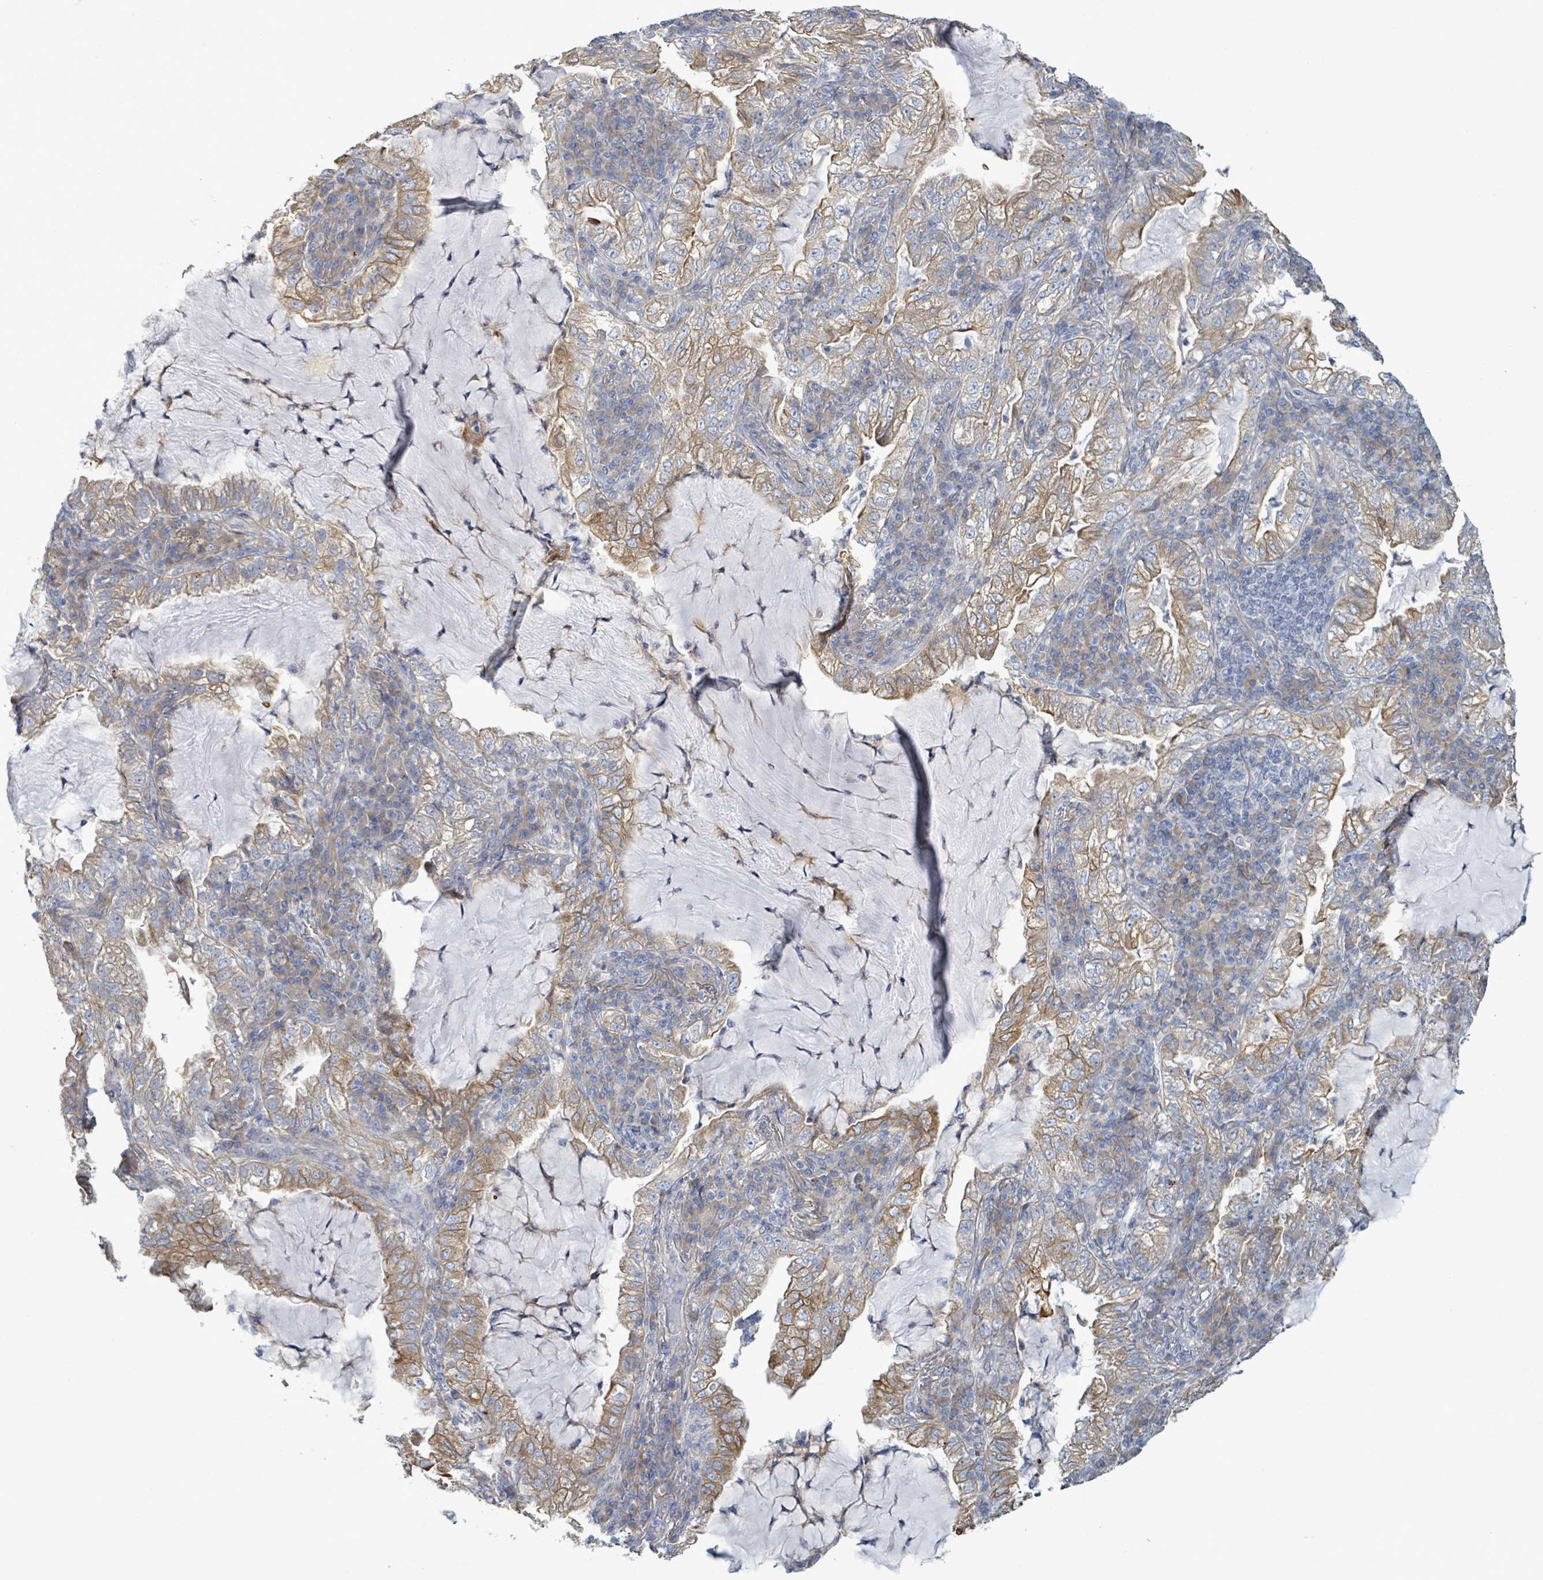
{"staining": {"intensity": "moderate", "quantity": "25%-75%", "location": "cytoplasmic/membranous"}, "tissue": "lung cancer", "cell_type": "Tumor cells", "image_type": "cancer", "snomed": [{"axis": "morphology", "description": "Adenocarcinoma, NOS"}, {"axis": "topography", "description": "Lung"}], "caption": "Moderate cytoplasmic/membranous expression for a protein is present in about 25%-75% of tumor cells of lung cancer using IHC.", "gene": "COL13A1", "patient": {"sex": "female", "age": 73}}